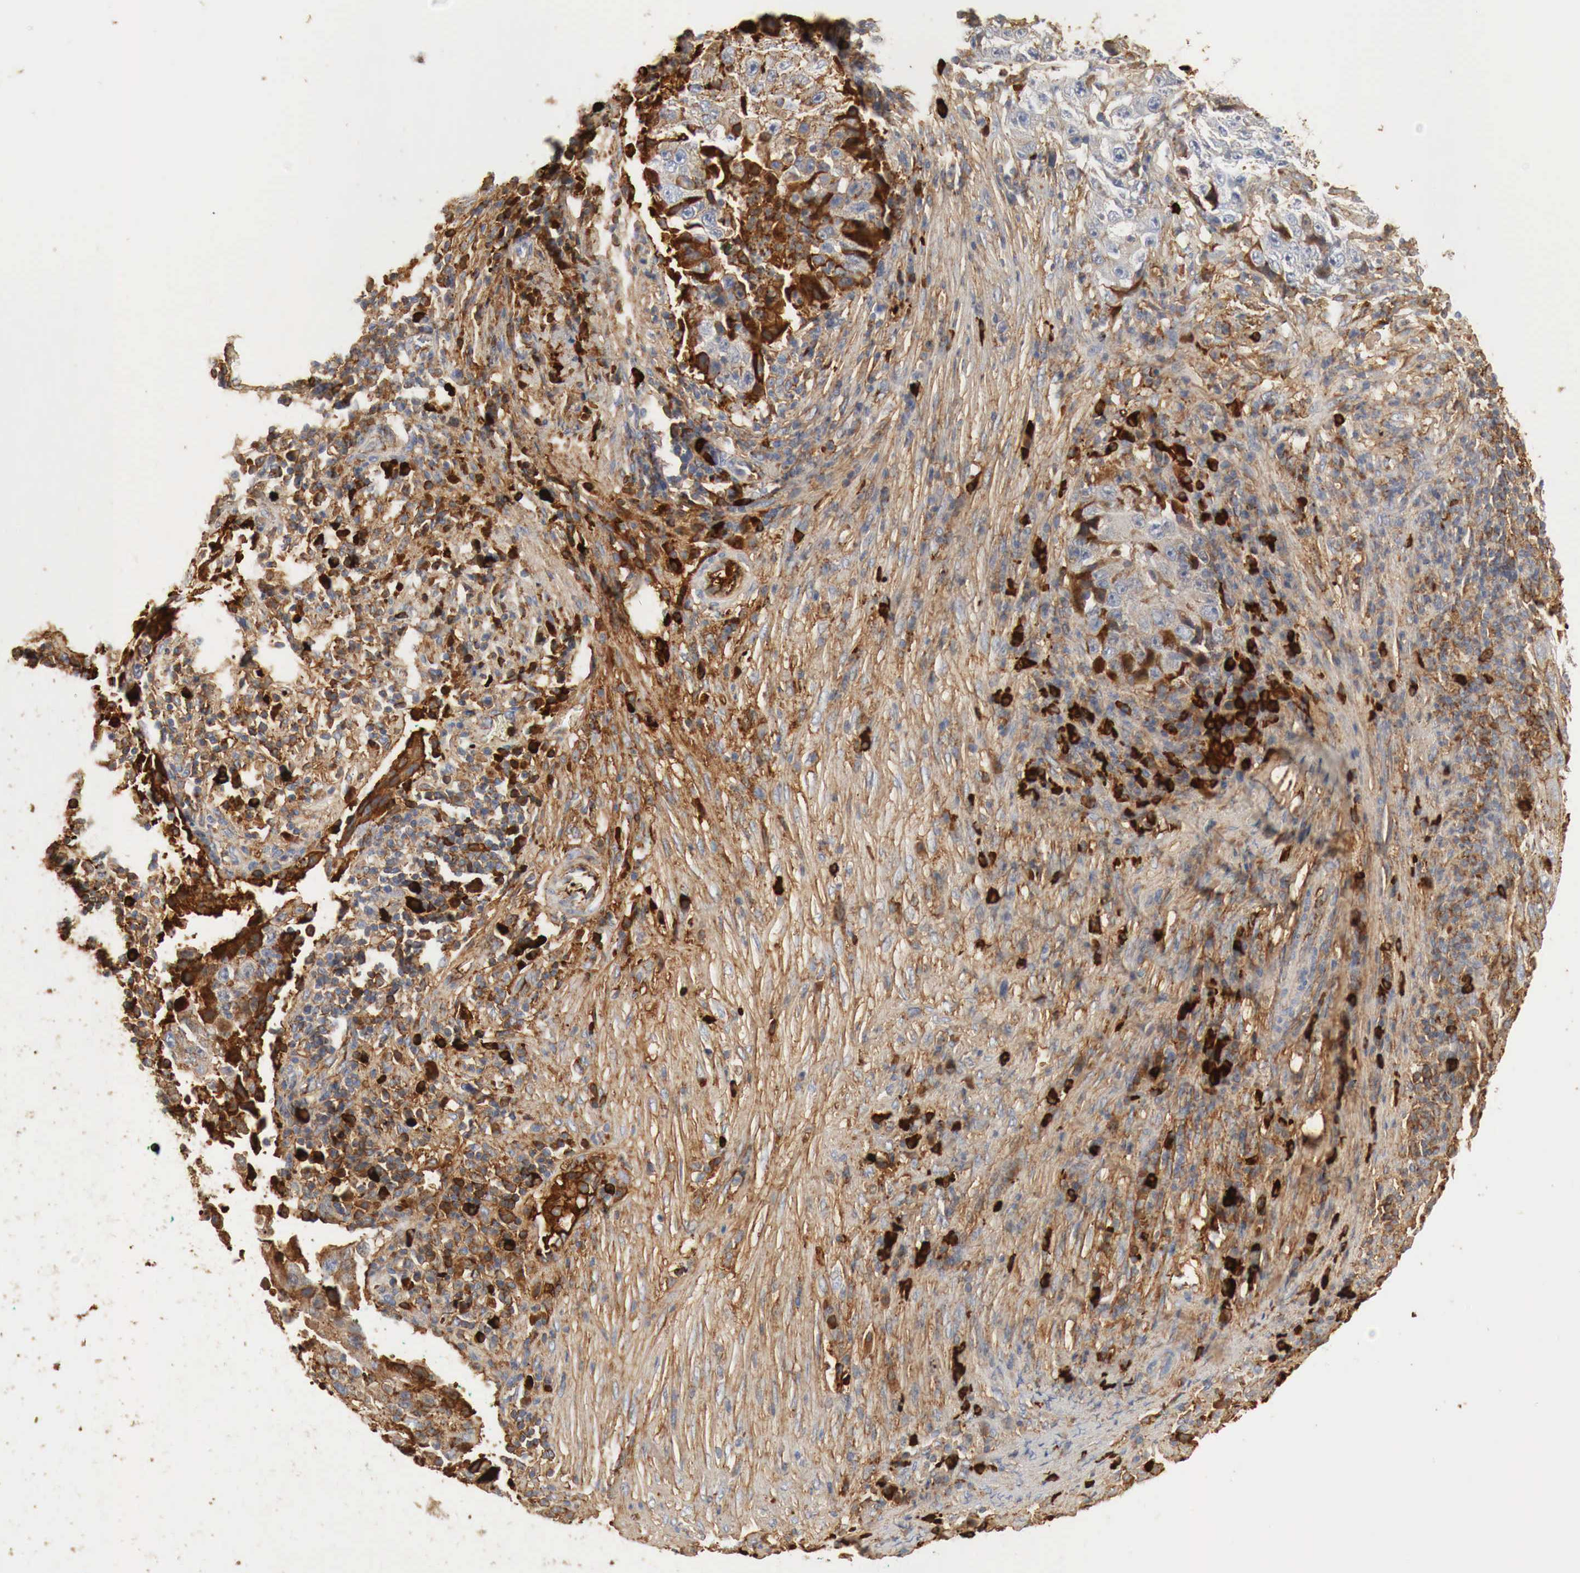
{"staining": {"intensity": "moderate", "quantity": "<25%", "location": "cytoplasmic/membranous"}, "tissue": "lung cancer", "cell_type": "Tumor cells", "image_type": "cancer", "snomed": [{"axis": "morphology", "description": "Squamous cell carcinoma, NOS"}, {"axis": "topography", "description": "Lung"}], "caption": "Immunohistochemical staining of human lung cancer reveals moderate cytoplasmic/membranous protein positivity in about <25% of tumor cells. The staining was performed using DAB, with brown indicating positive protein expression. Nuclei are stained blue with hematoxylin.", "gene": "IGLC3", "patient": {"sex": "male", "age": 64}}